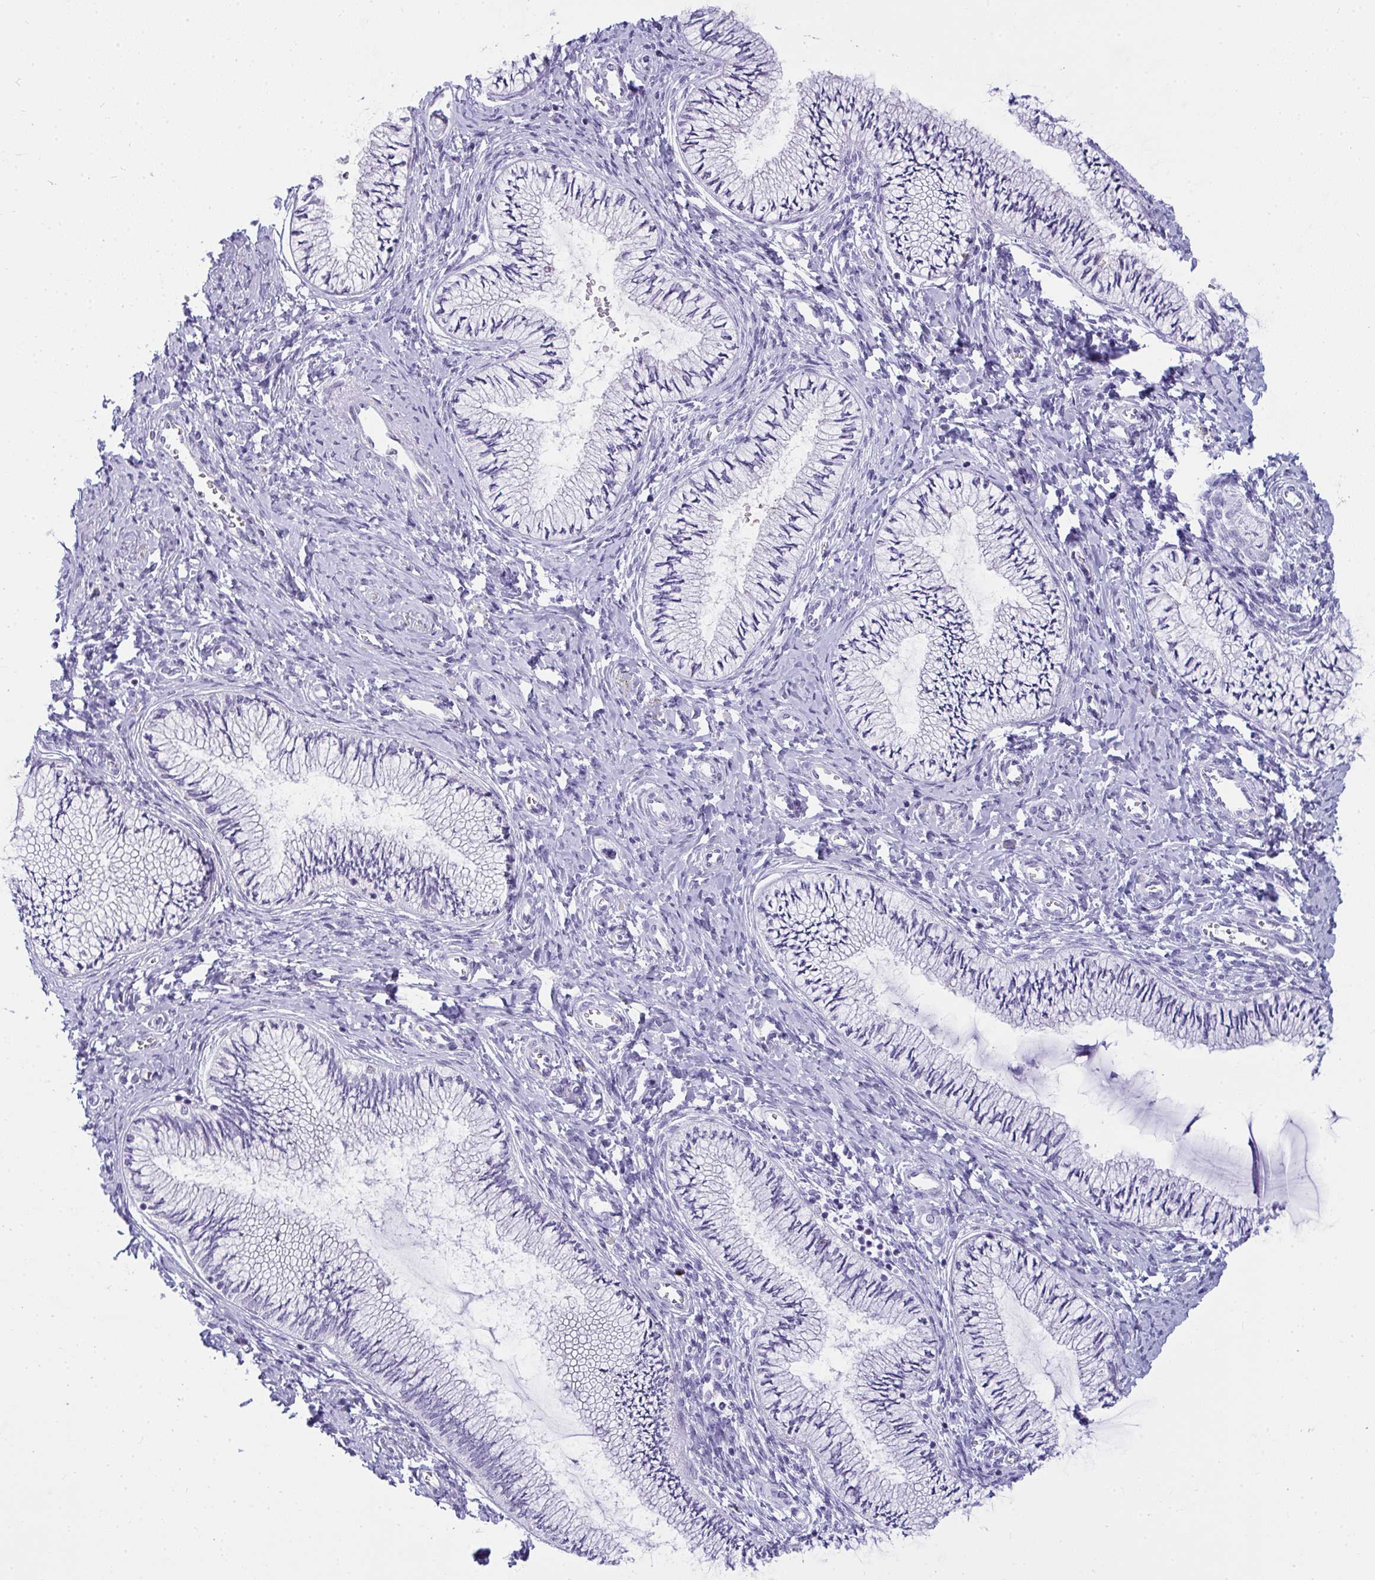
{"staining": {"intensity": "negative", "quantity": "none", "location": "none"}, "tissue": "cervix", "cell_type": "Glandular cells", "image_type": "normal", "snomed": [{"axis": "morphology", "description": "Normal tissue, NOS"}, {"axis": "topography", "description": "Cervix"}], "caption": "This is an immunohistochemistry (IHC) micrograph of unremarkable human cervix. There is no positivity in glandular cells.", "gene": "SUZ12", "patient": {"sex": "female", "age": 24}}